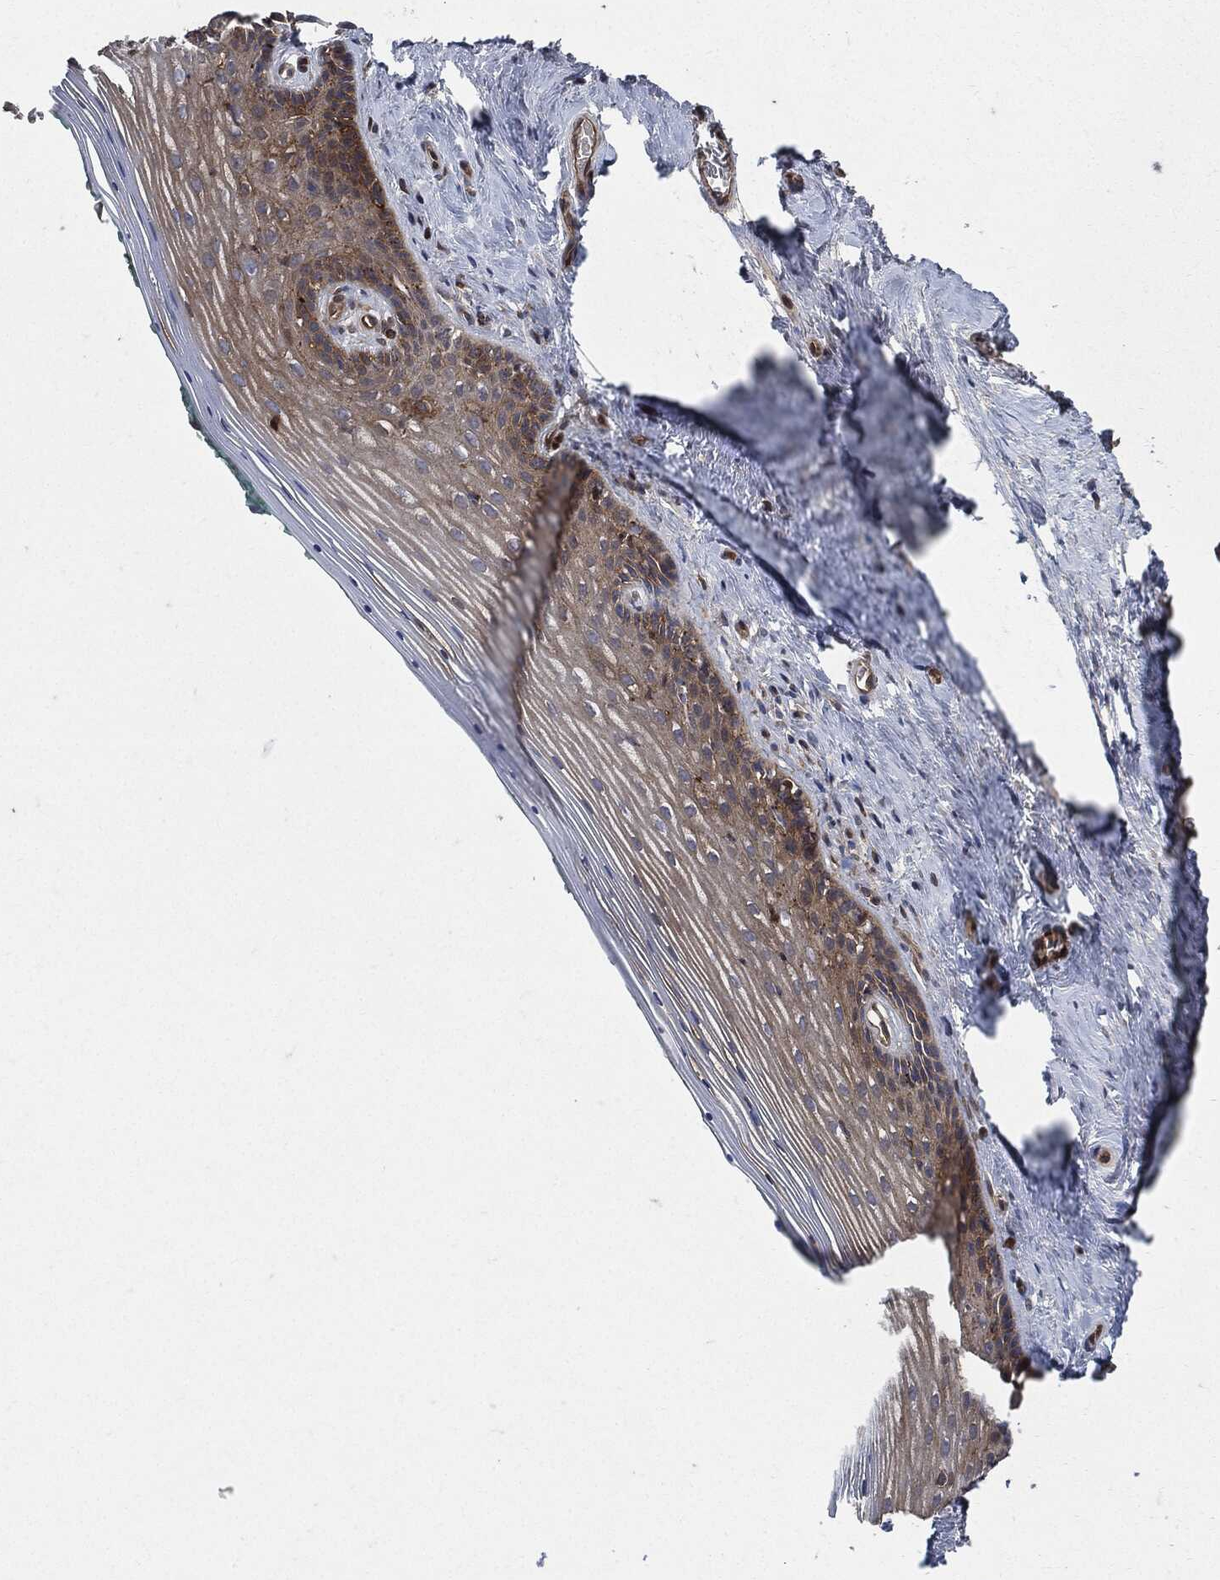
{"staining": {"intensity": "strong", "quantity": ">75%", "location": "cytoplasmic/membranous"}, "tissue": "vagina", "cell_type": "Squamous epithelial cells", "image_type": "normal", "snomed": [{"axis": "morphology", "description": "Normal tissue, NOS"}, {"axis": "topography", "description": "Vagina"}], "caption": "A micrograph showing strong cytoplasmic/membranous staining in about >75% of squamous epithelial cells in normal vagina, as visualized by brown immunohistochemical staining.", "gene": "XPNPEP1", "patient": {"sex": "female", "age": 45}}